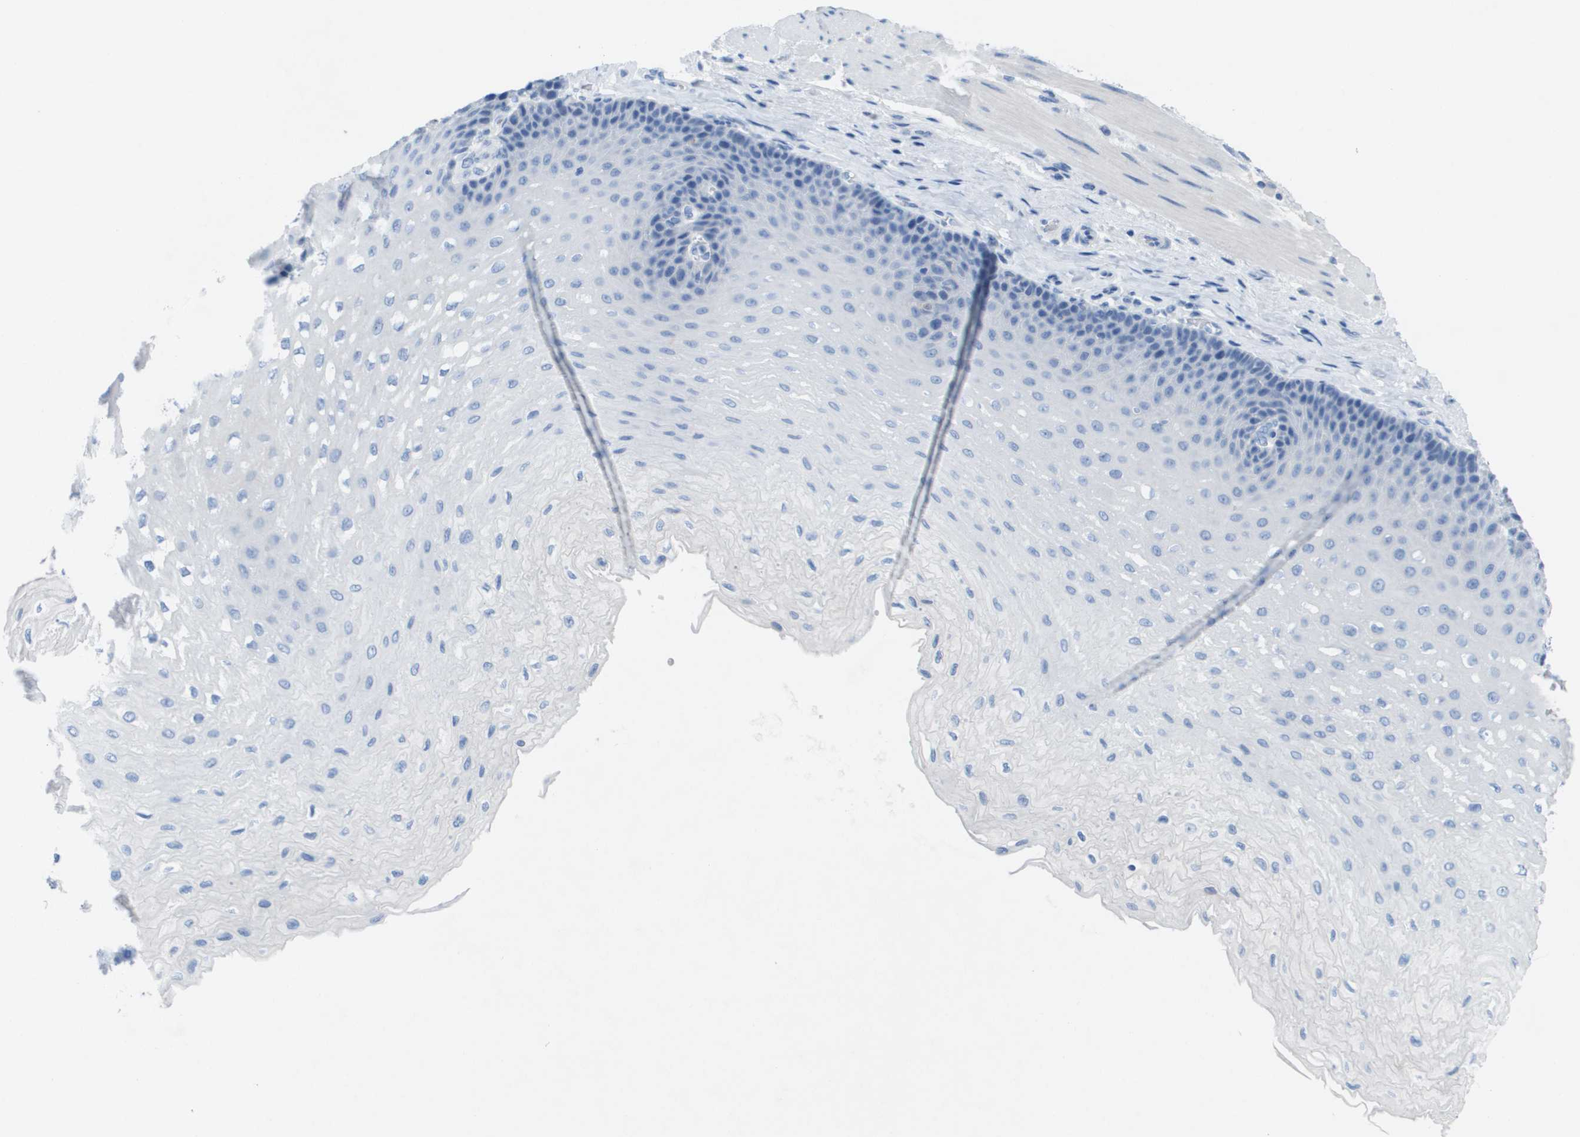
{"staining": {"intensity": "negative", "quantity": "none", "location": "none"}, "tissue": "esophagus", "cell_type": "Squamous epithelial cells", "image_type": "normal", "snomed": [{"axis": "morphology", "description": "Normal tissue, NOS"}, {"axis": "topography", "description": "Esophagus"}], "caption": "Immunohistochemical staining of benign human esophagus exhibits no significant expression in squamous epithelial cells. (Brightfield microscopy of DAB (3,3'-diaminobenzidine) immunohistochemistry (IHC) at high magnification).", "gene": "GPR18", "patient": {"sex": "female", "age": 72}}